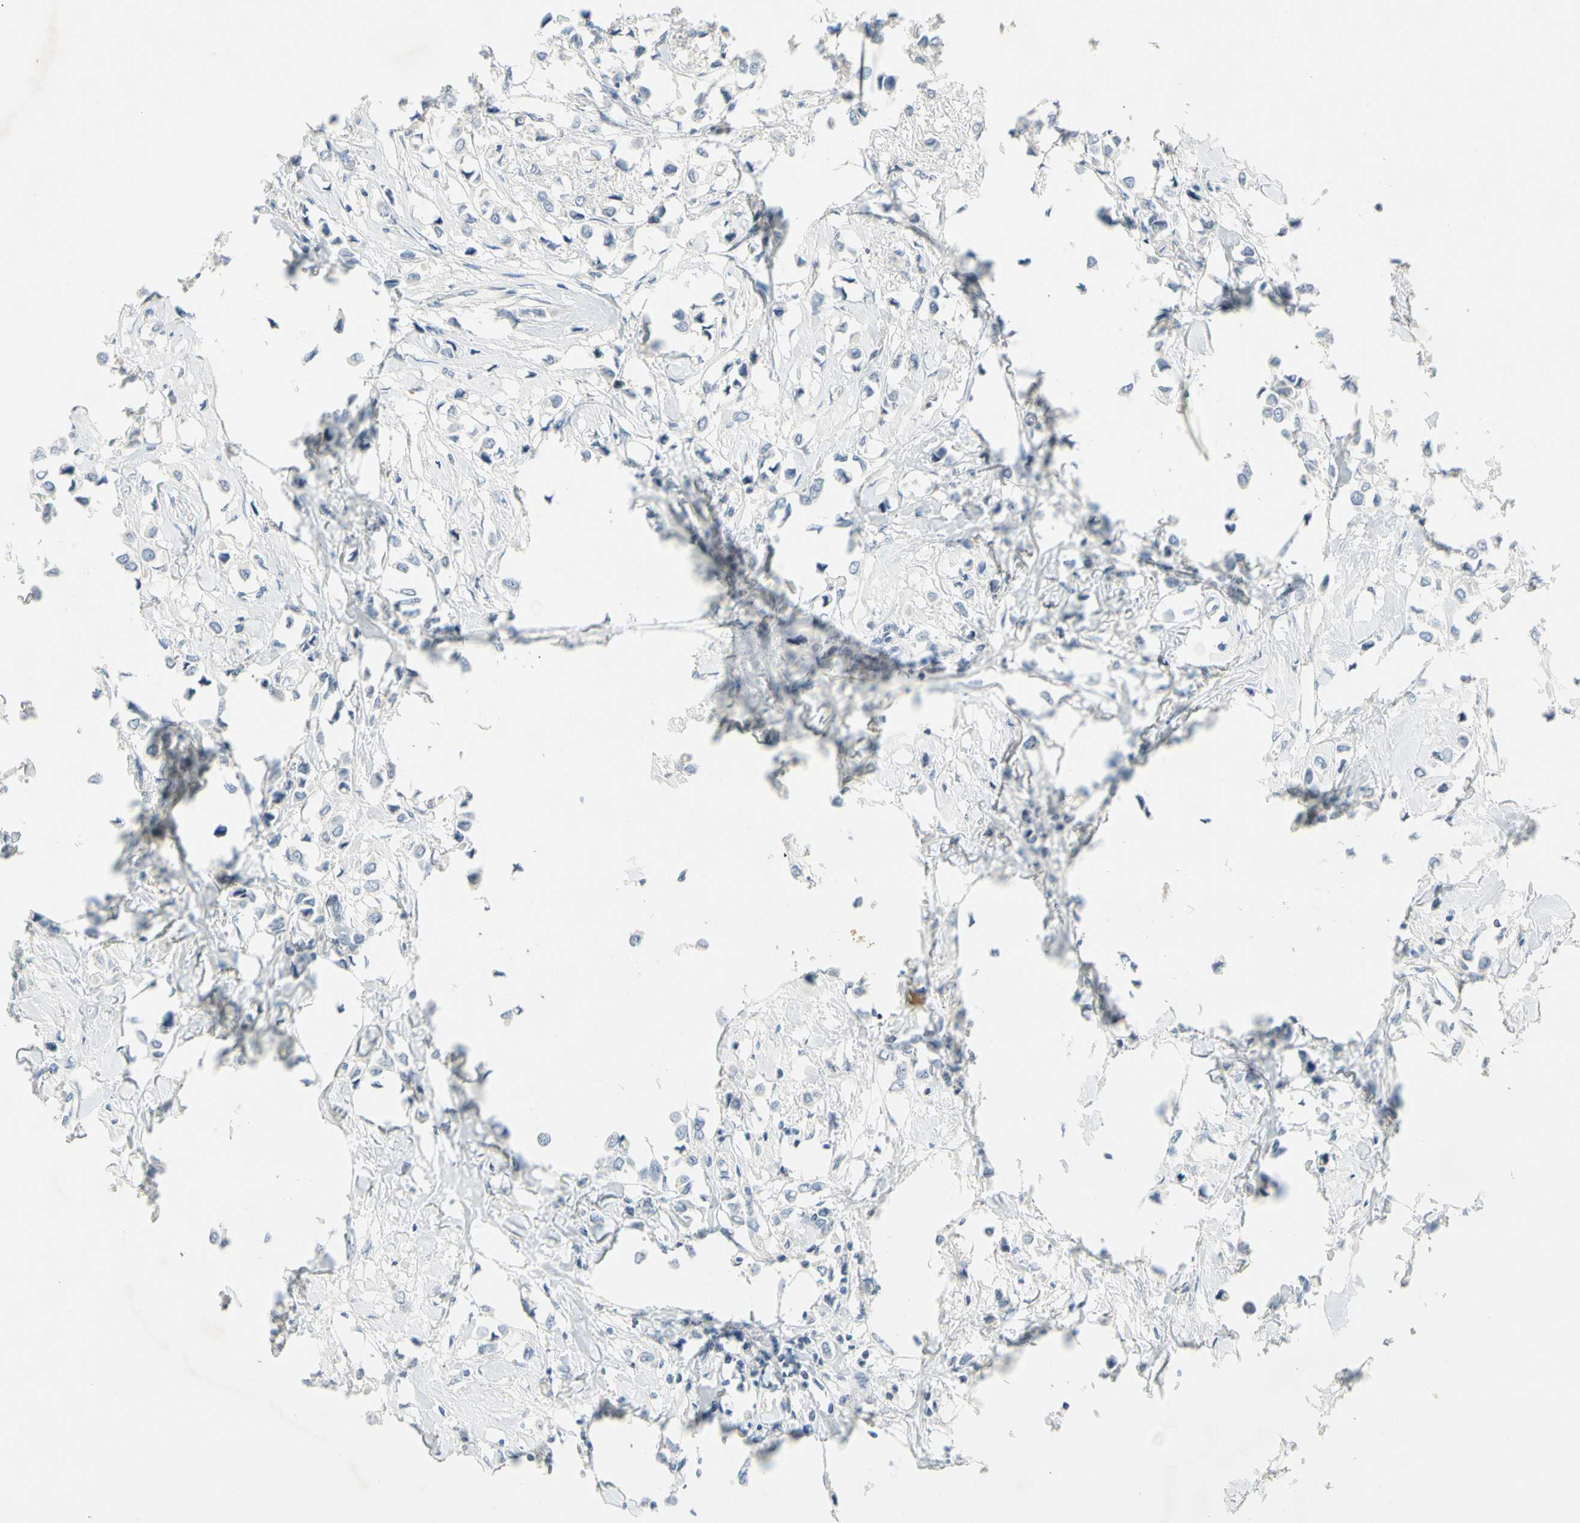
{"staining": {"intensity": "negative", "quantity": "none", "location": "none"}, "tissue": "breast cancer", "cell_type": "Tumor cells", "image_type": "cancer", "snomed": [{"axis": "morphology", "description": "Lobular carcinoma"}, {"axis": "topography", "description": "Breast"}], "caption": "Breast lobular carcinoma was stained to show a protein in brown. There is no significant positivity in tumor cells. (DAB (3,3'-diaminobenzidine) IHC with hematoxylin counter stain).", "gene": "CCM2L", "patient": {"sex": "female", "age": 51}}